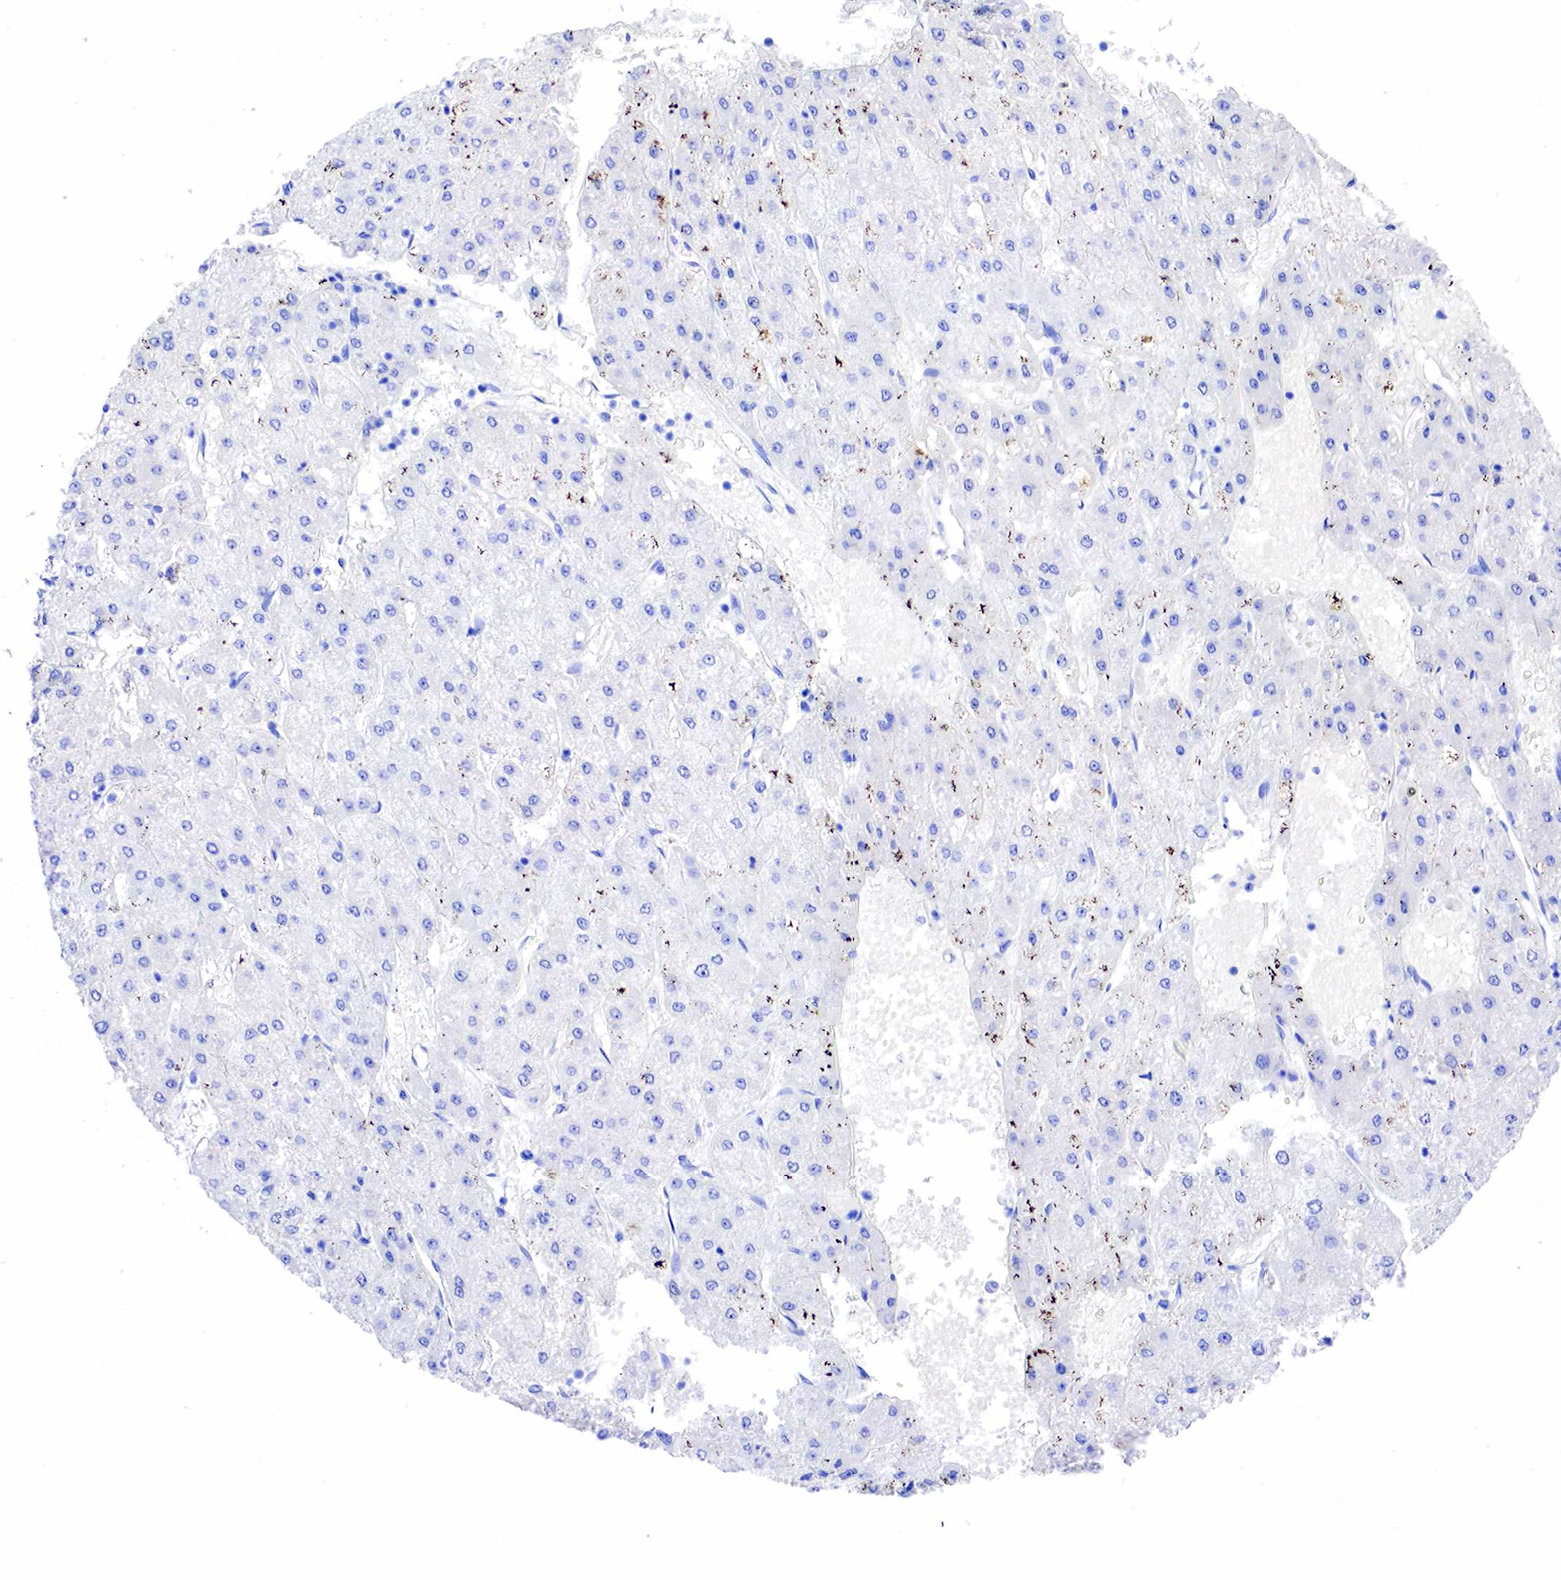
{"staining": {"intensity": "negative", "quantity": "none", "location": "none"}, "tissue": "liver cancer", "cell_type": "Tumor cells", "image_type": "cancer", "snomed": [{"axis": "morphology", "description": "Carcinoma, Hepatocellular, NOS"}, {"axis": "topography", "description": "Liver"}], "caption": "An IHC image of liver hepatocellular carcinoma is shown. There is no staining in tumor cells of liver hepatocellular carcinoma.", "gene": "KLK3", "patient": {"sex": "female", "age": 52}}